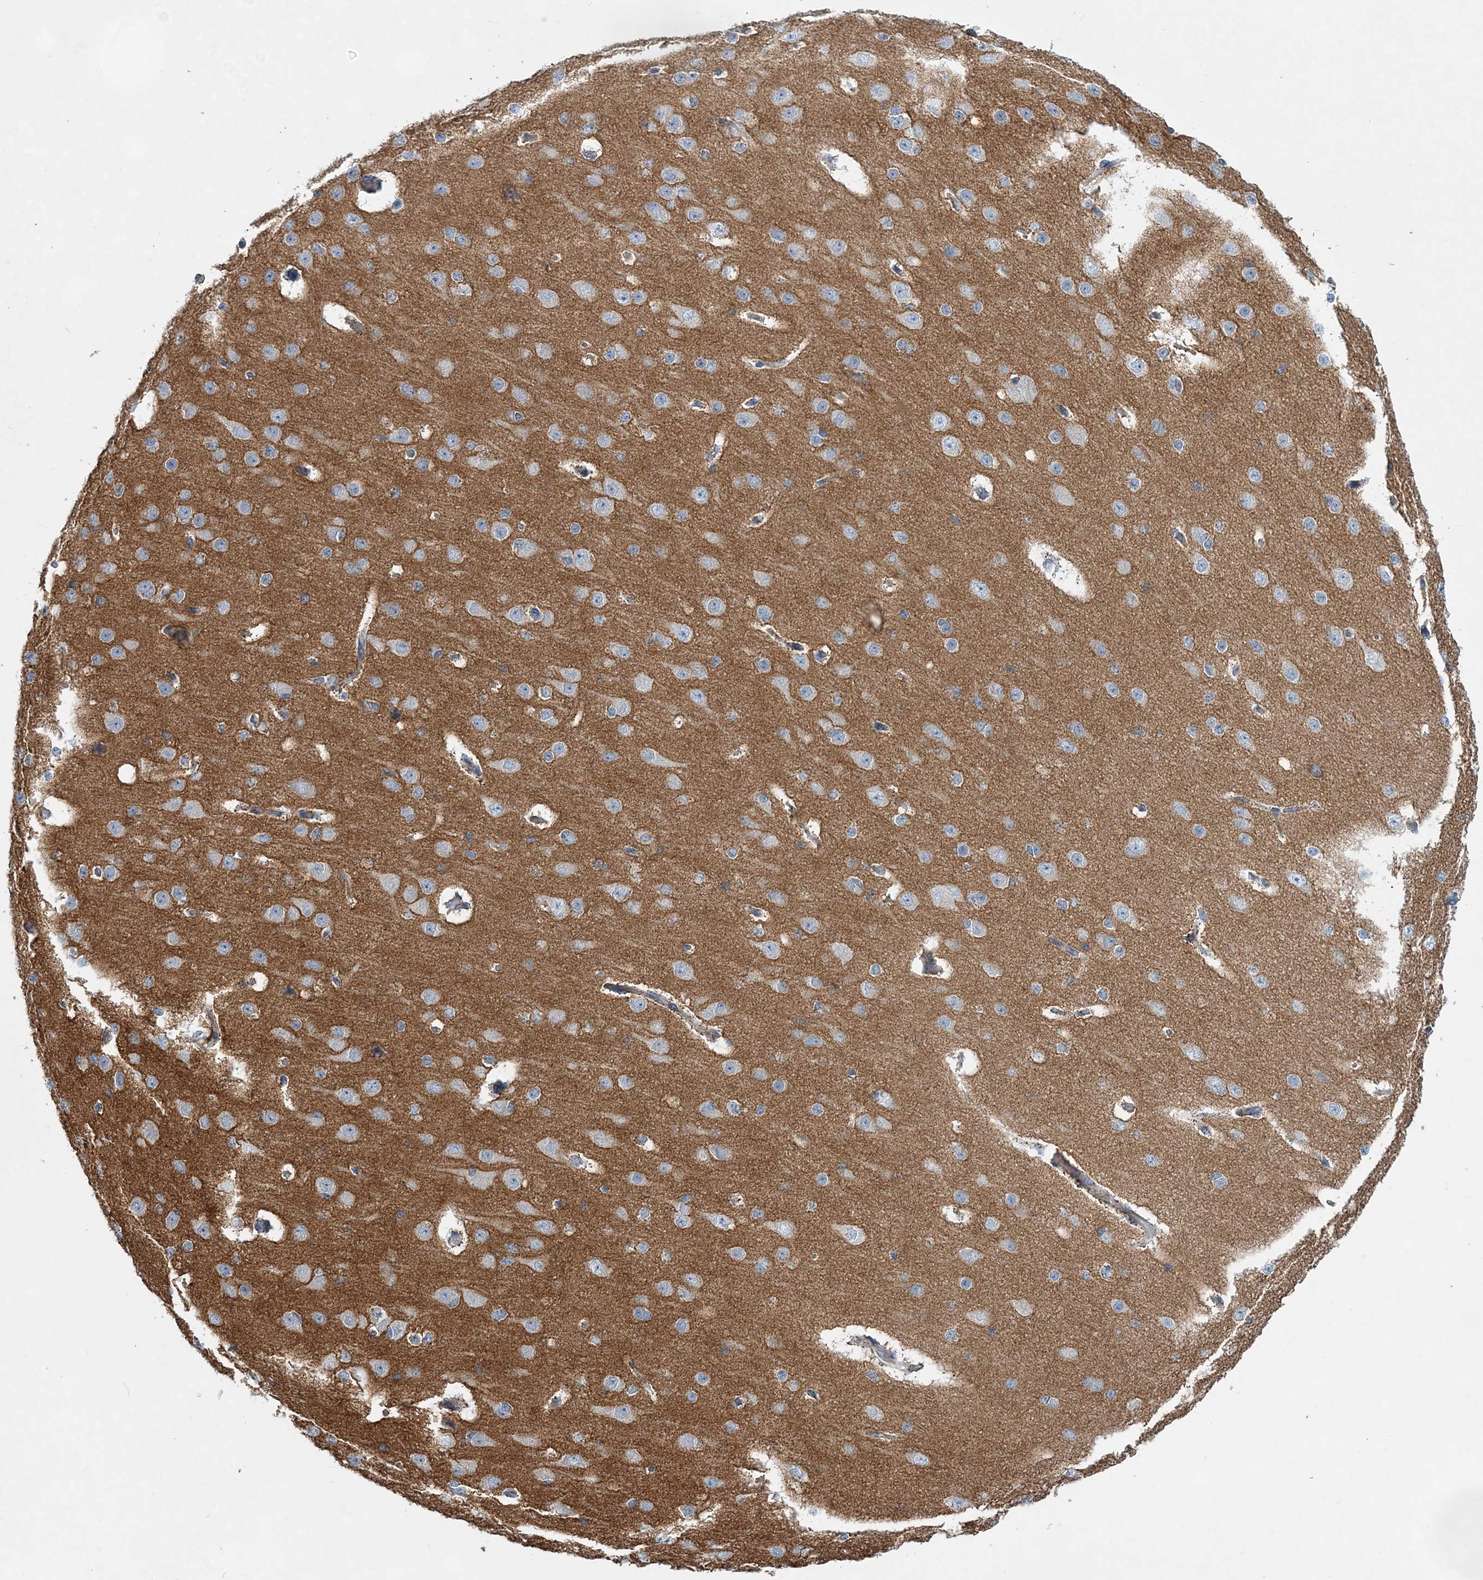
{"staining": {"intensity": "weak", "quantity": ">75%", "location": "cytoplasmic/membranous"}, "tissue": "cerebral cortex", "cell_type": "Endothelial cells", "image_type": "normal", "snomed": [{"axis": "morphology", "description": "Normal tissue, NOS"}, {"axis": "morphology", "description": "Developmental malformation"}, {"axis": "topography", "description": "Cerebral cortex"}], "caption": "Endothelial cells show weak cytoplasmic/membranous expression in about >75% of cells in benign cerebral cortex.", "gene": "TRAPPC13", "patient": {"sex": "female", "age": 30}}